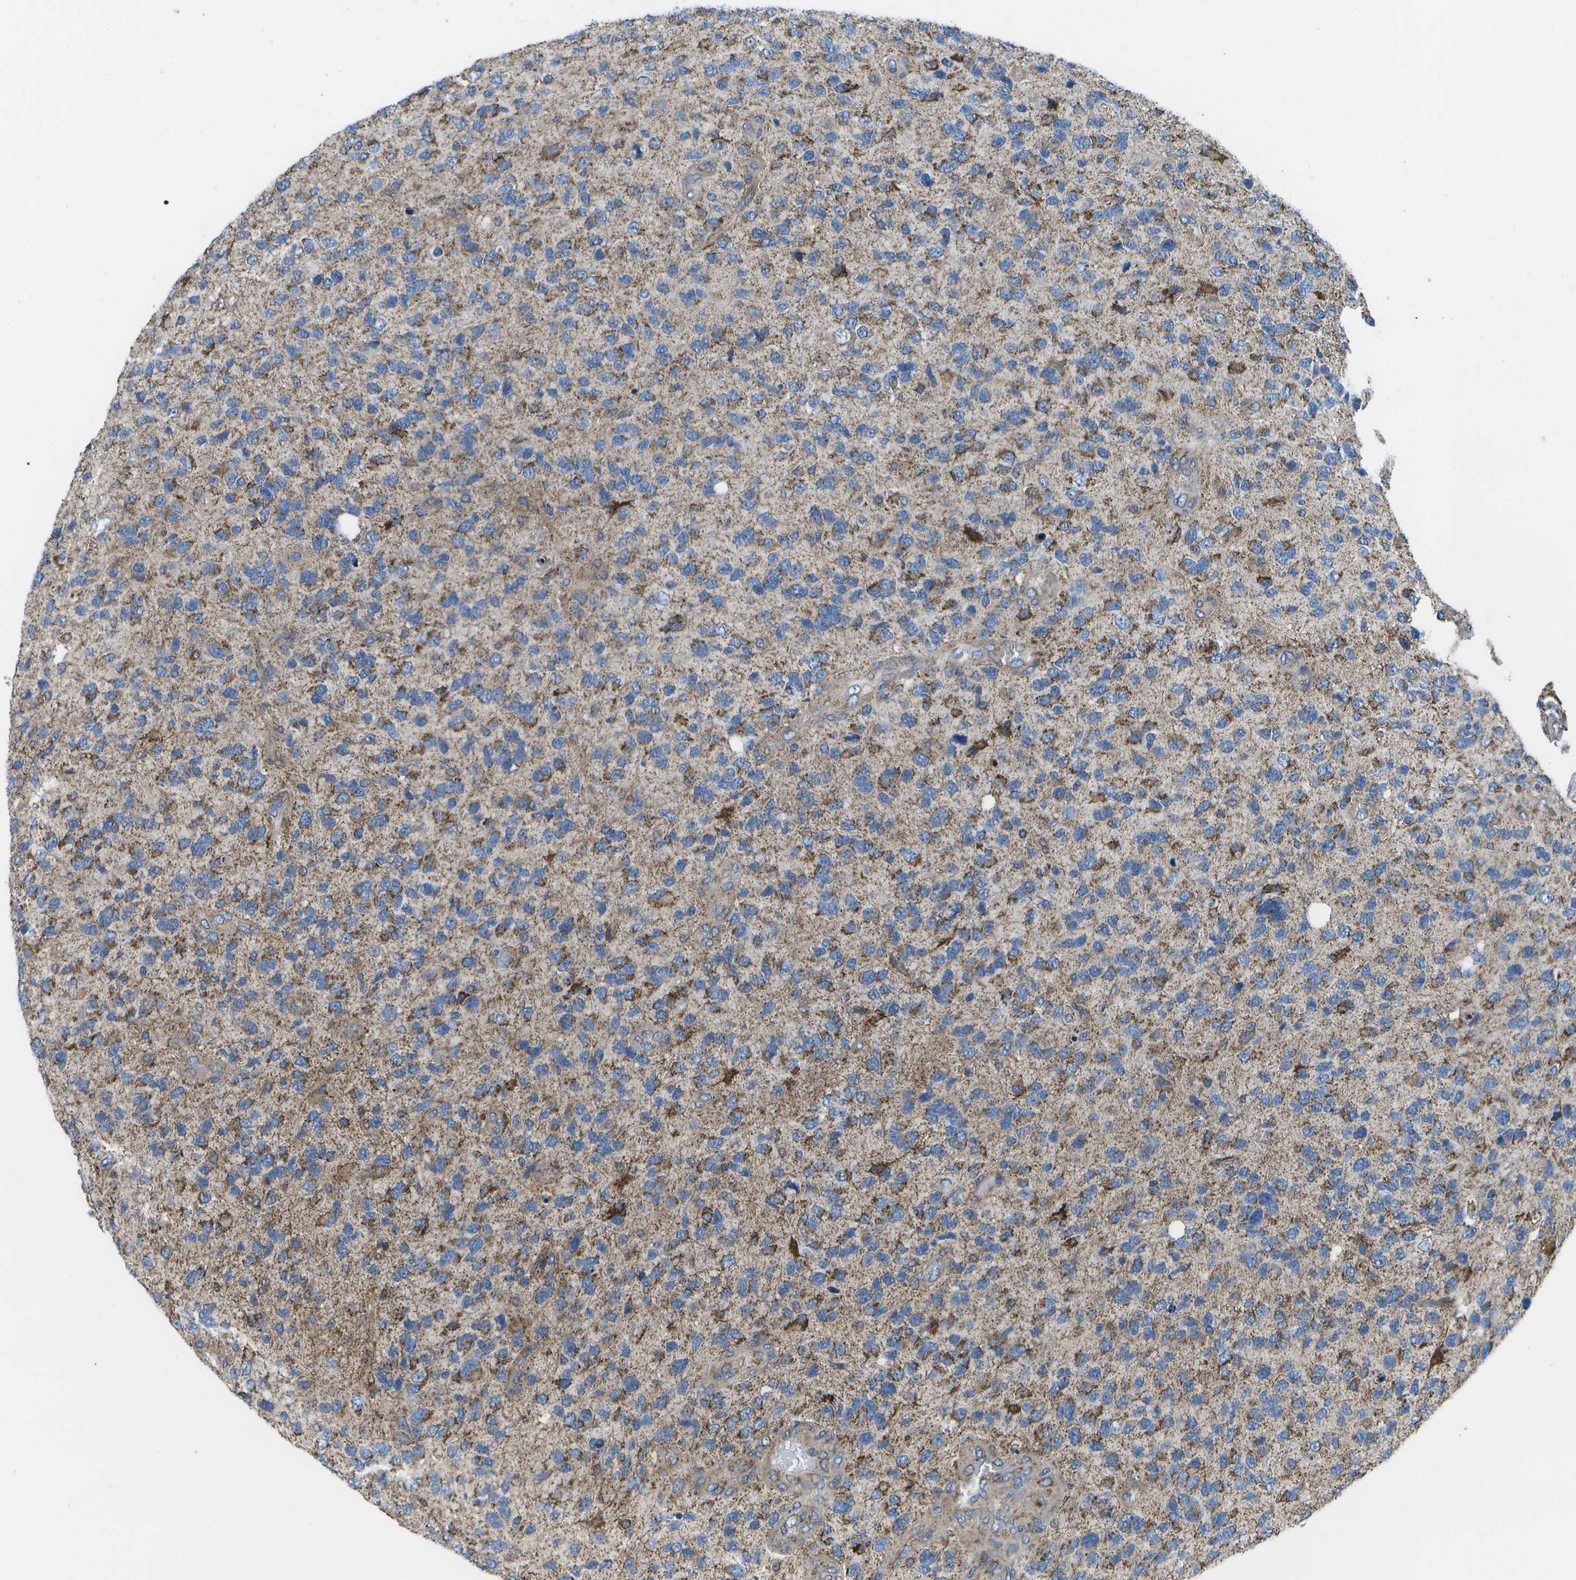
{"staining": {"intensity": "weak", "quantity": "25%-75%", "location": "cytoplasmic/membranous"}, "tissue": "glioma", "cell_type": "Tumor cells", "image_type": "cancer", "snomed": [{"axis": "morphology", "description": "Glioma, malignant, High grade"}, {"axis": "topography", "description": "Brain"}], "caption": "Protein positivity by IHC exhibits weak cytoplasmic/membranous expression in approximately 25%-75% of tumor cells in glioma.", "gene": "MVK", "patient": {"sex": "female", "age": 58}}